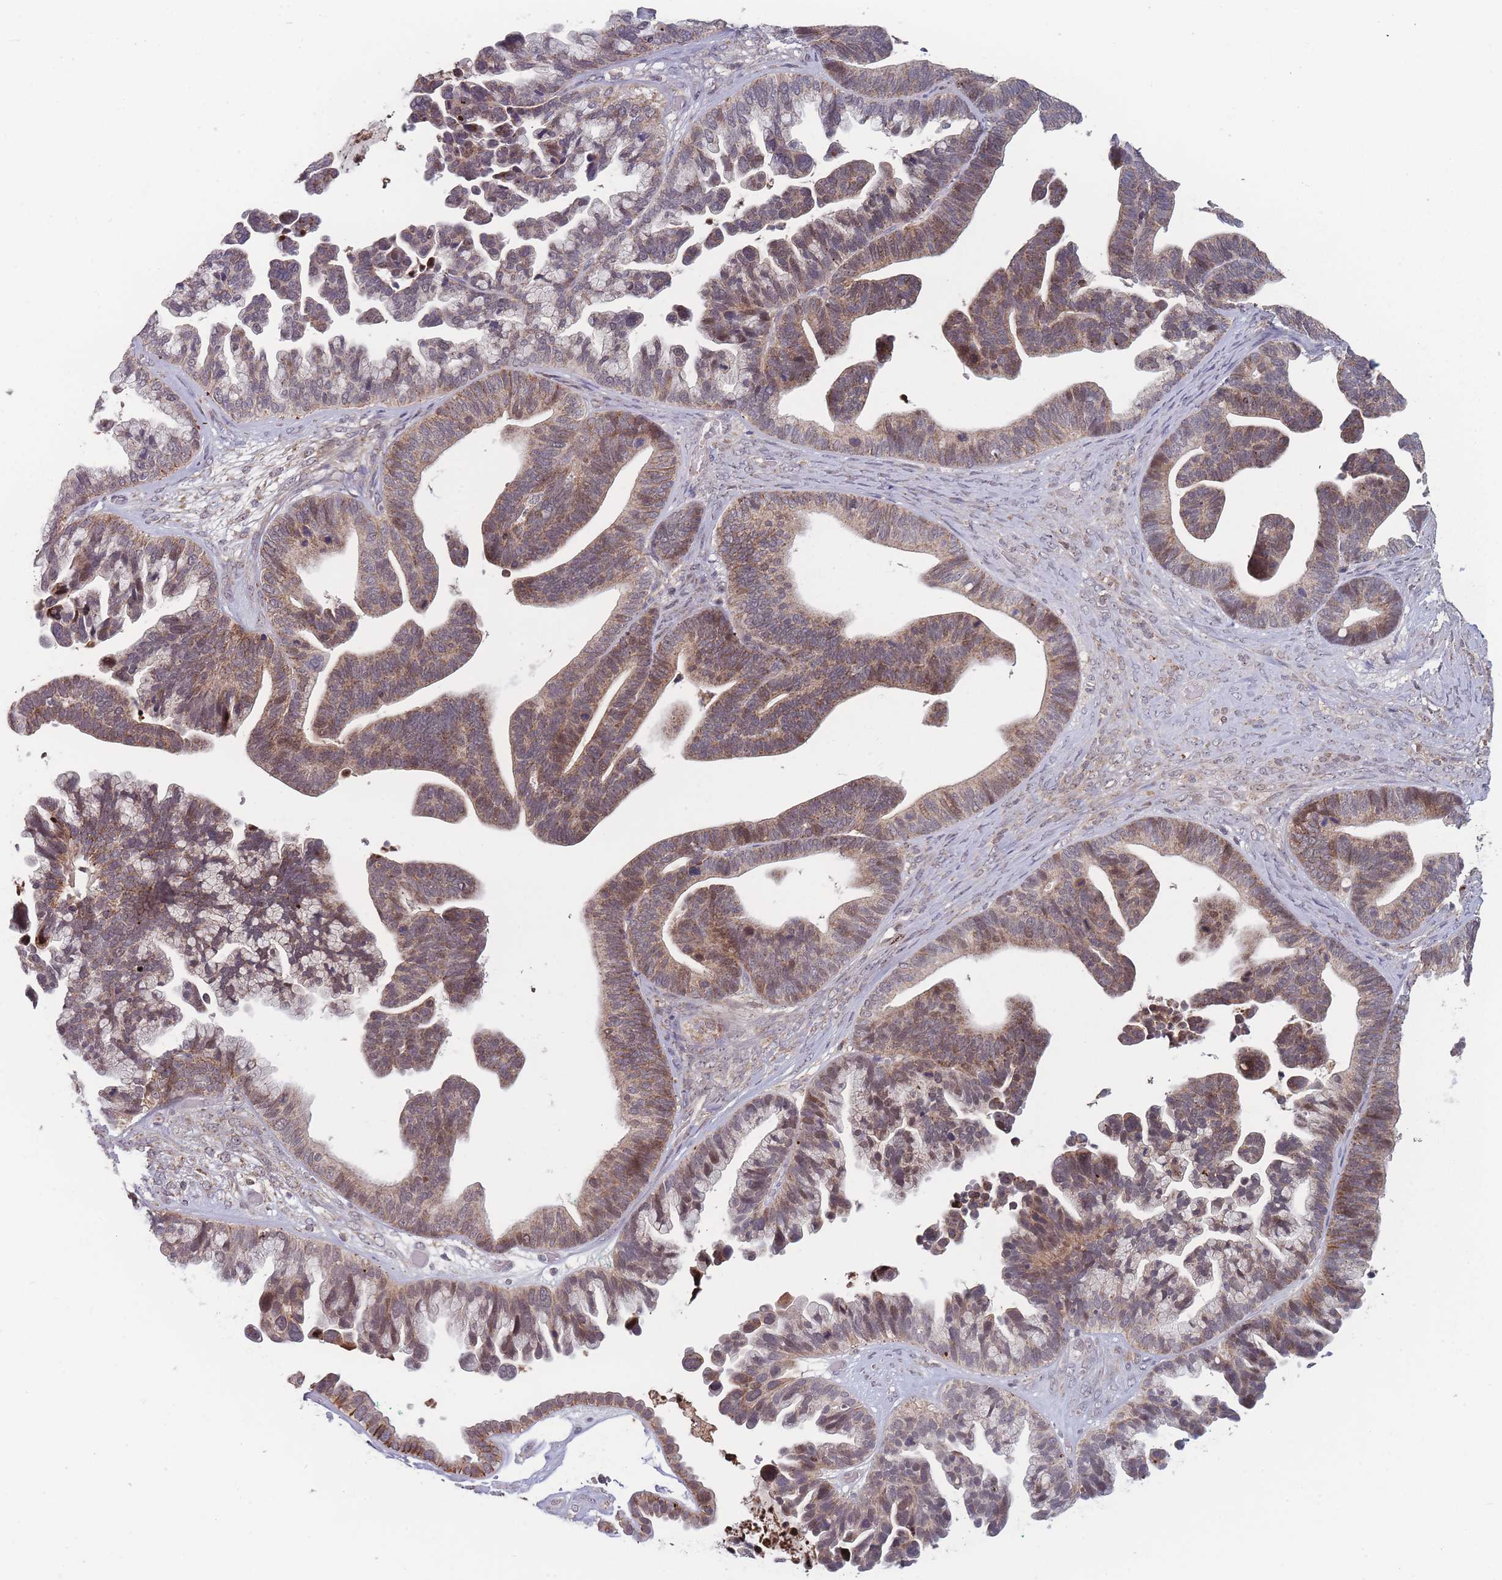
{"staining": {"intensity": "weak", "quantity": "25%-75%", "location": "cytoplasmic/membranous,nuclear"}, "tissue": "ovarian cancer", "cell_type": "Tumor cells", "image_type": "cancer", "snomed": [{"axis": "morphology", "description": "Cystadenocarcinoma, serous, NOS"}, {"axis": "topography", "description": "Ovary"}], "caption": "Ovarian serous cystadenocarcinoma stained with a protein marker reveals weak staining in tumor cells.", "gene": "TMEM232", "patient": {"sex": "female", "age": 56}}